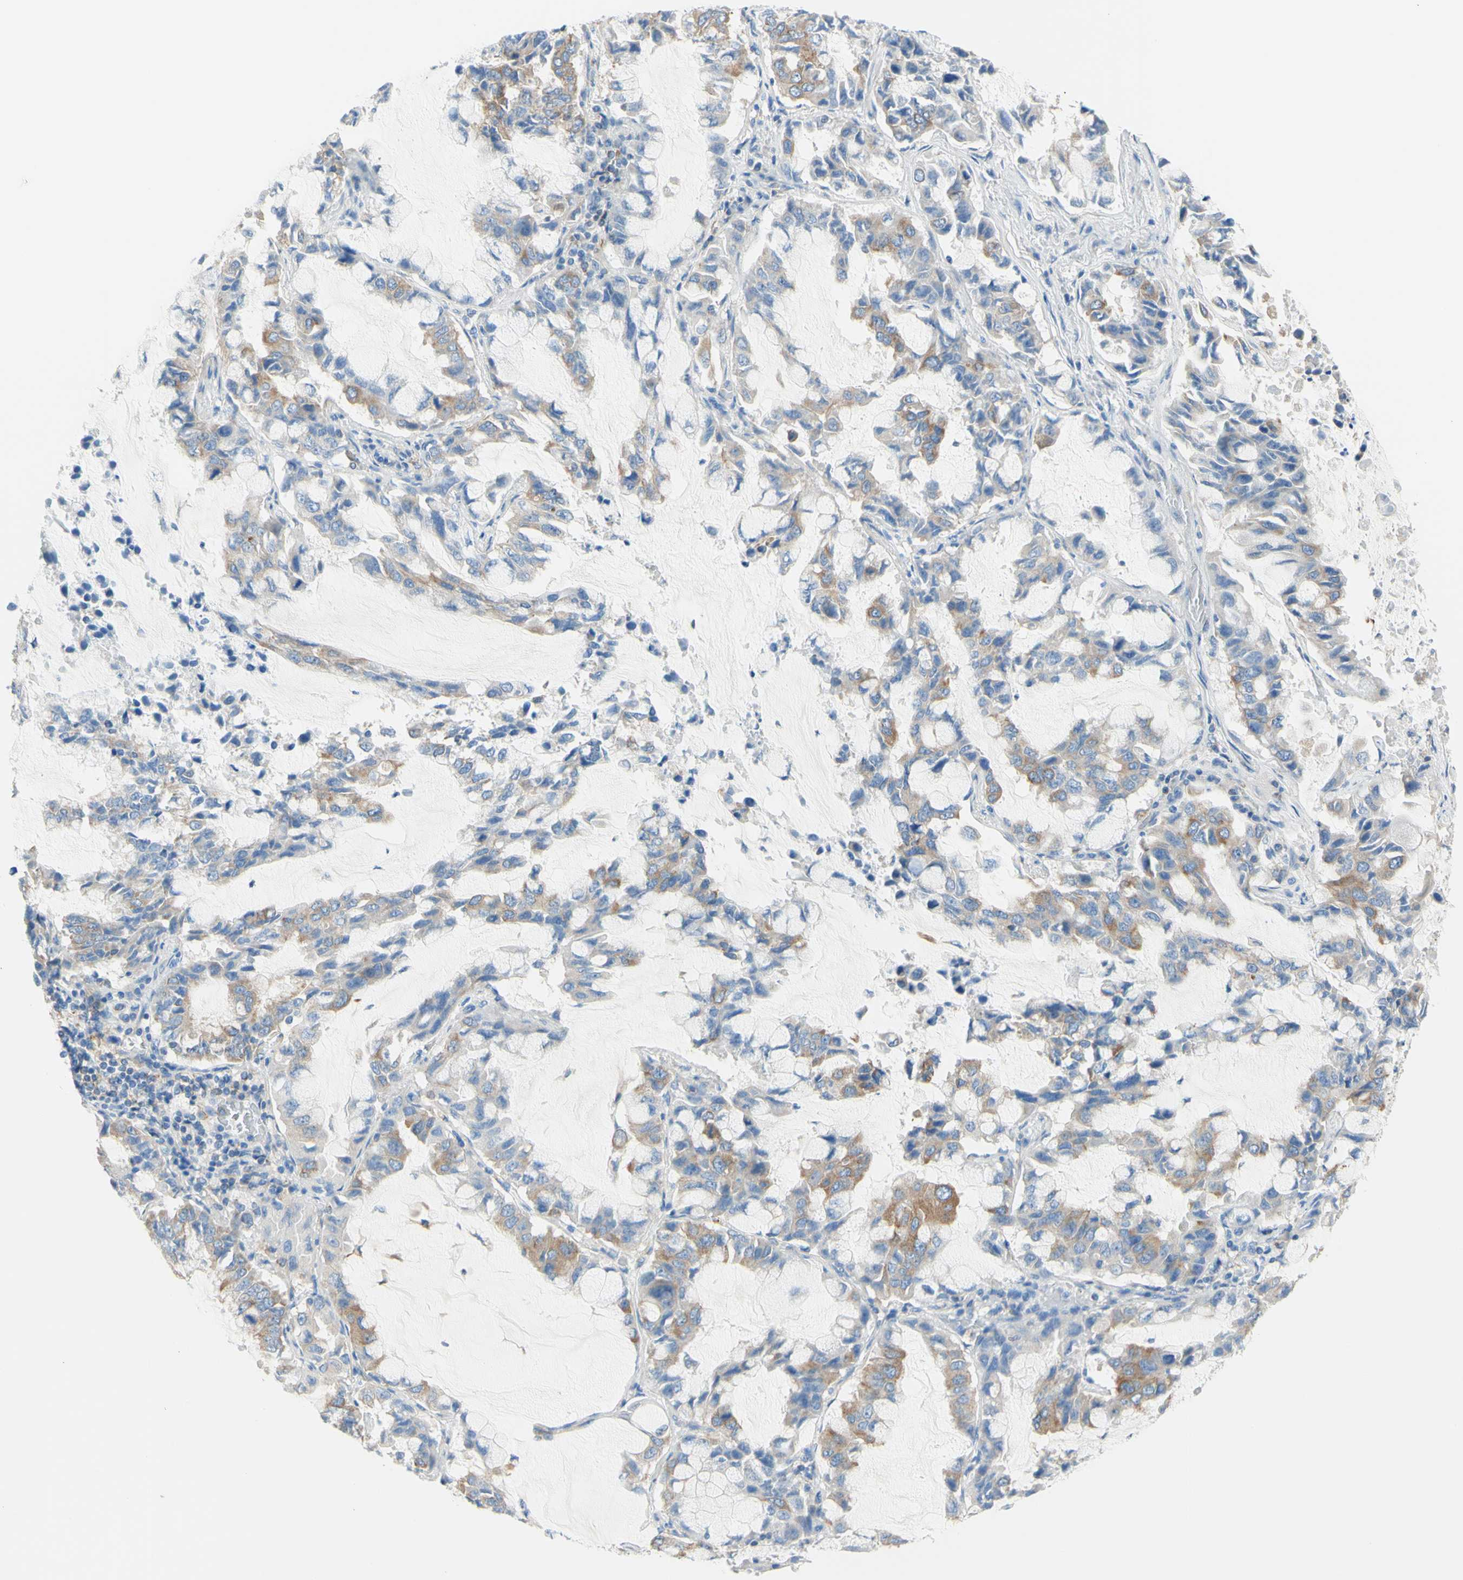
{"staining": {"intensity": "moderate", "quantity": "25%-75%", "location": "cytoplasmic/membranous"}, "tissue": "lung cancer", "cell_type": "Tumor cells", "image_type": "cancer", "snomed": [{"axis": "morphology", "description": "Adenocarcinoma, NOS"}, {"axis": "topography", "description": "Lung"}], "caption": "The image demonstrates immunohistochemical staining of lung cancer (adenocarcinoma). There is moderate cytoplasmic/membranous positivity is identified in approximately 25%-75% of tumor cells.", "gene": "RETREG2", "patient": {"sex": "male", "age": 64}}